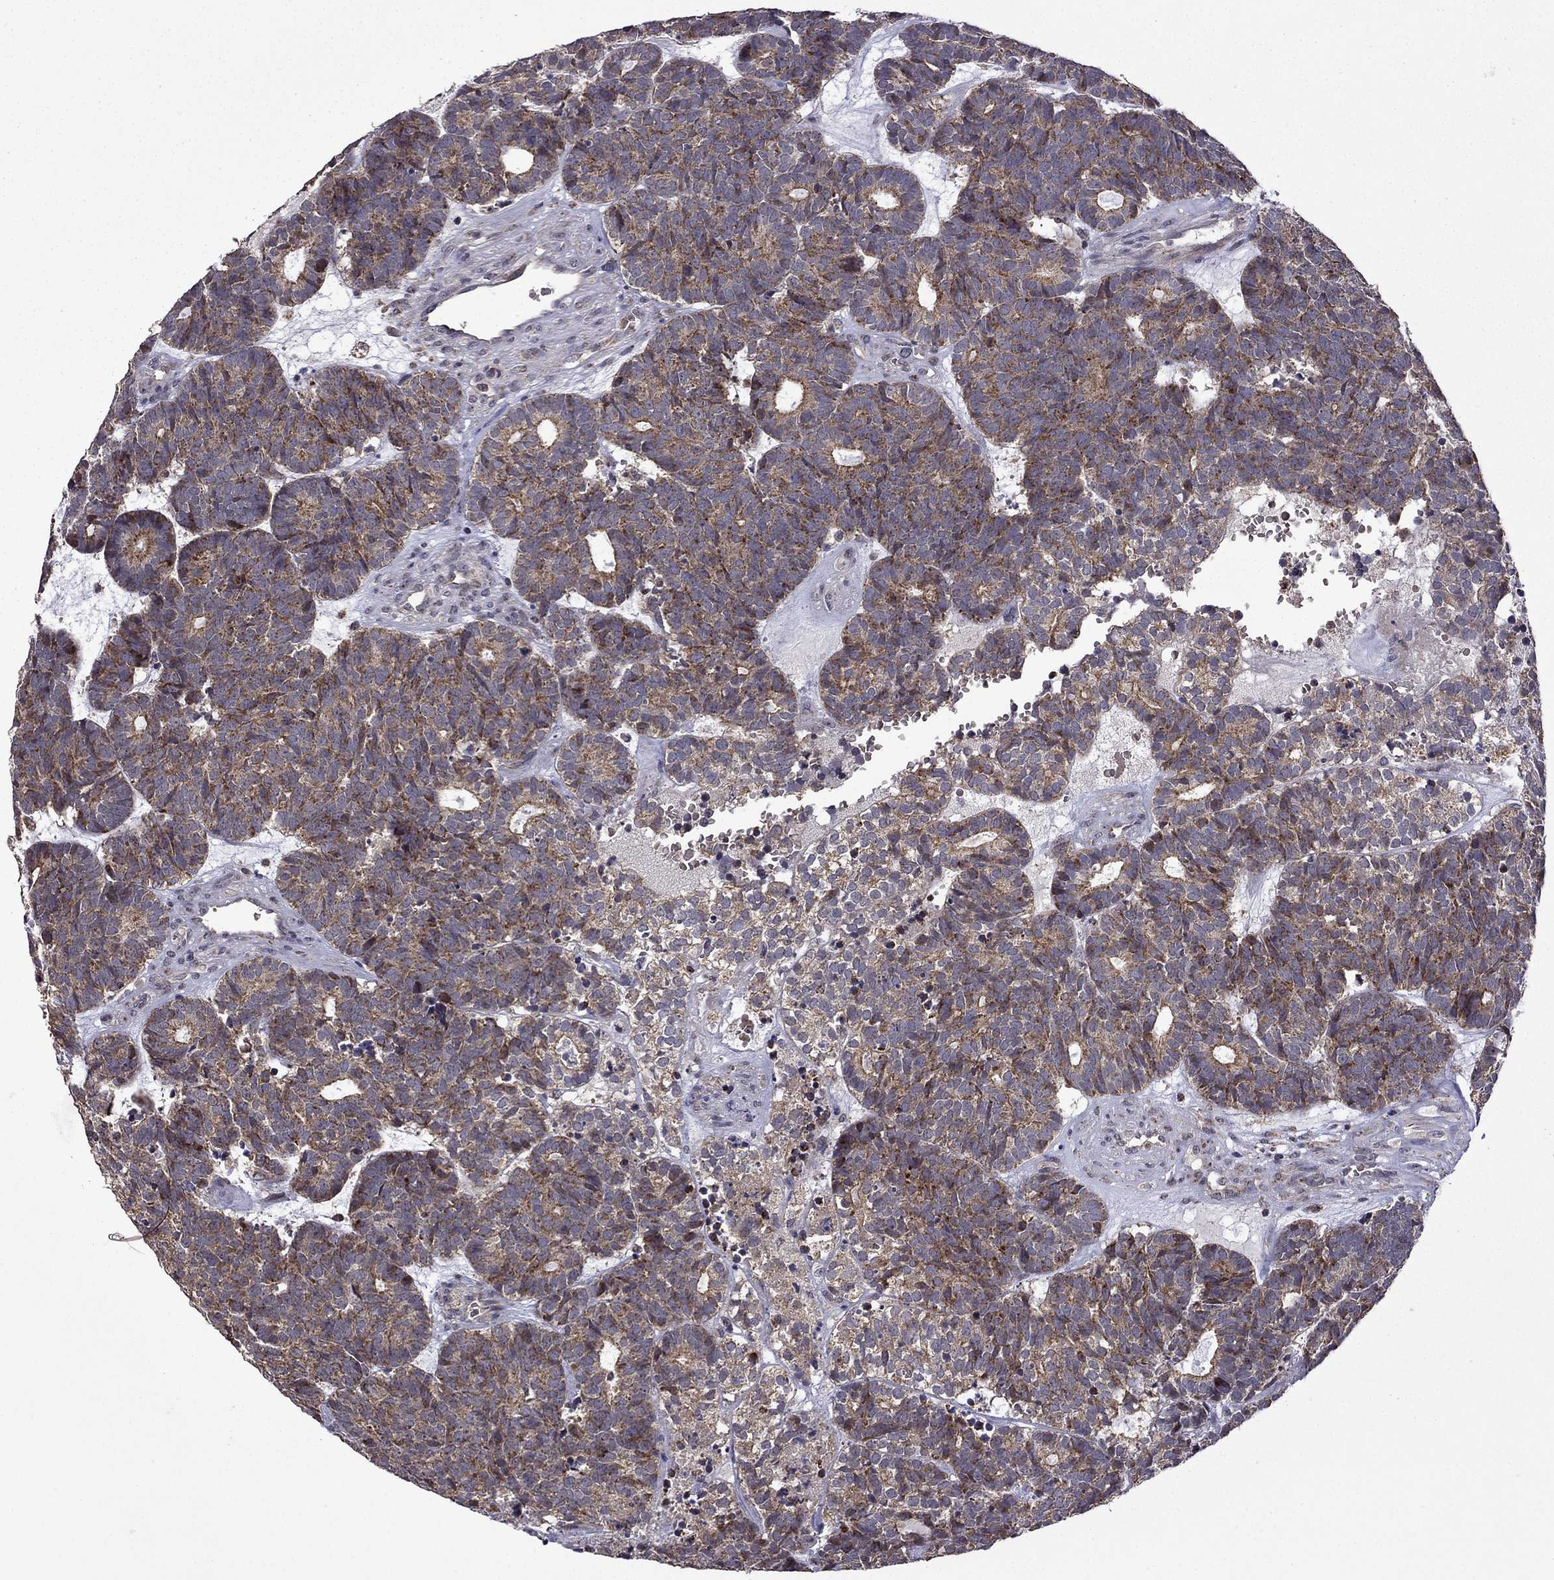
{"staining": {"intensity": "strong", "quantity": "<25%", "location": "cytoplasmic/membranous"}, "tissue": "head and neck cancer", "cell_type": "Tumor cells", "image_type": "cancer", "snomed": [{"axis": "morphology", "description": "Adenocarcinoma, NOS"}, {"axis": "topography", "description": "Head-Neck"}], "caption": "Immunohistochemical staining of adenocarcinoma (head and neck) reveals medium levels of strong cytoplasmic/membranous staining in about <25% of tumor cells.", "gene": "TAB2", "patient": {"sex": "female", "age": 81}}